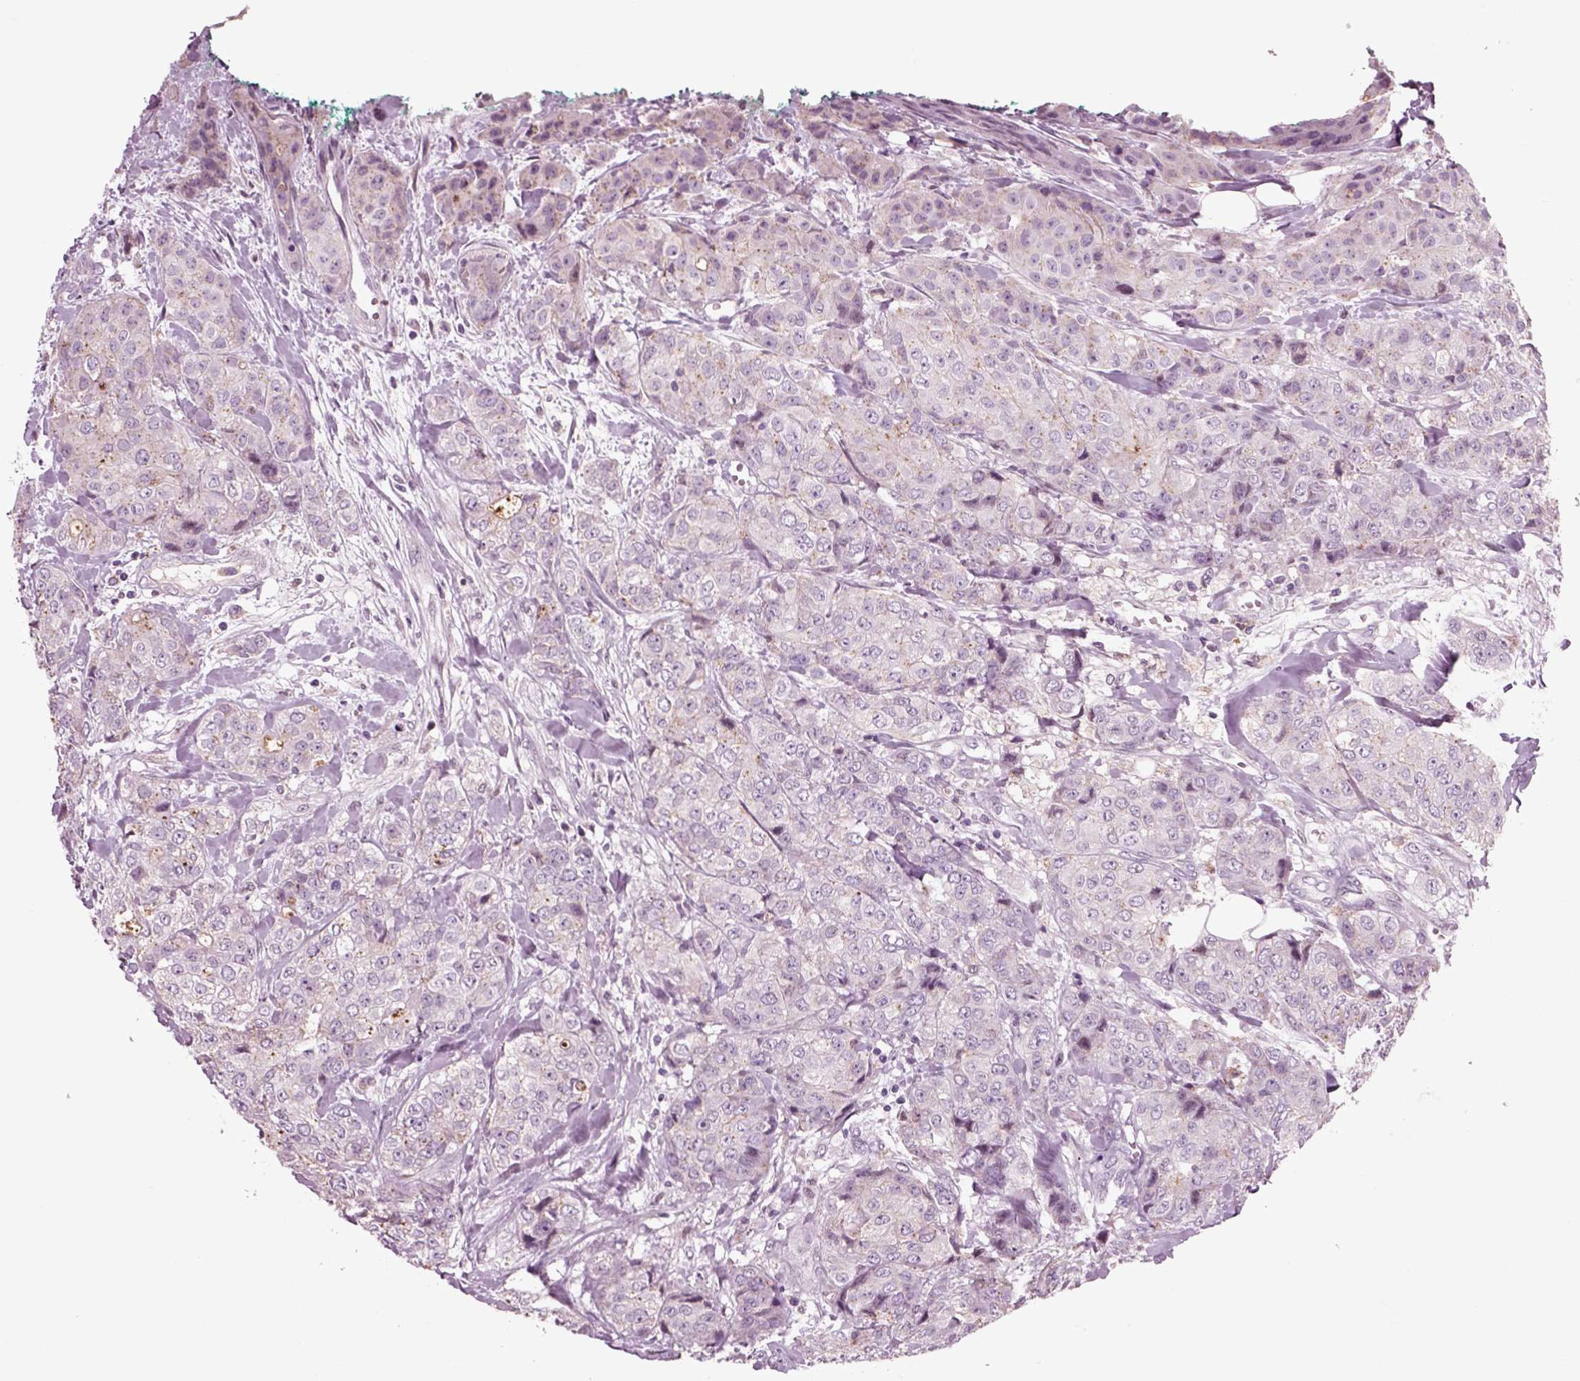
{"staining": {"intensity": "negative", "quantity": "none", "location": "none"}, "tissue": "breast cancer", "cell_type": "Tumor cells", "image_type": "cancer", "snomed": [{"axis": "morphology", "description": "Duct carcinoma"}, {"axis": "topography", "description": "Breast"}], "caption": "Image shows no significant protein expression in tumor cells of breast cancer. The staining is performed using DAB (3,3'-diaminobenzidine) brown chromogen with nuclei counter-stained in using hematoxylin.", "gene": "CHGB", "patient": {"sex": "female", "age": 43}}